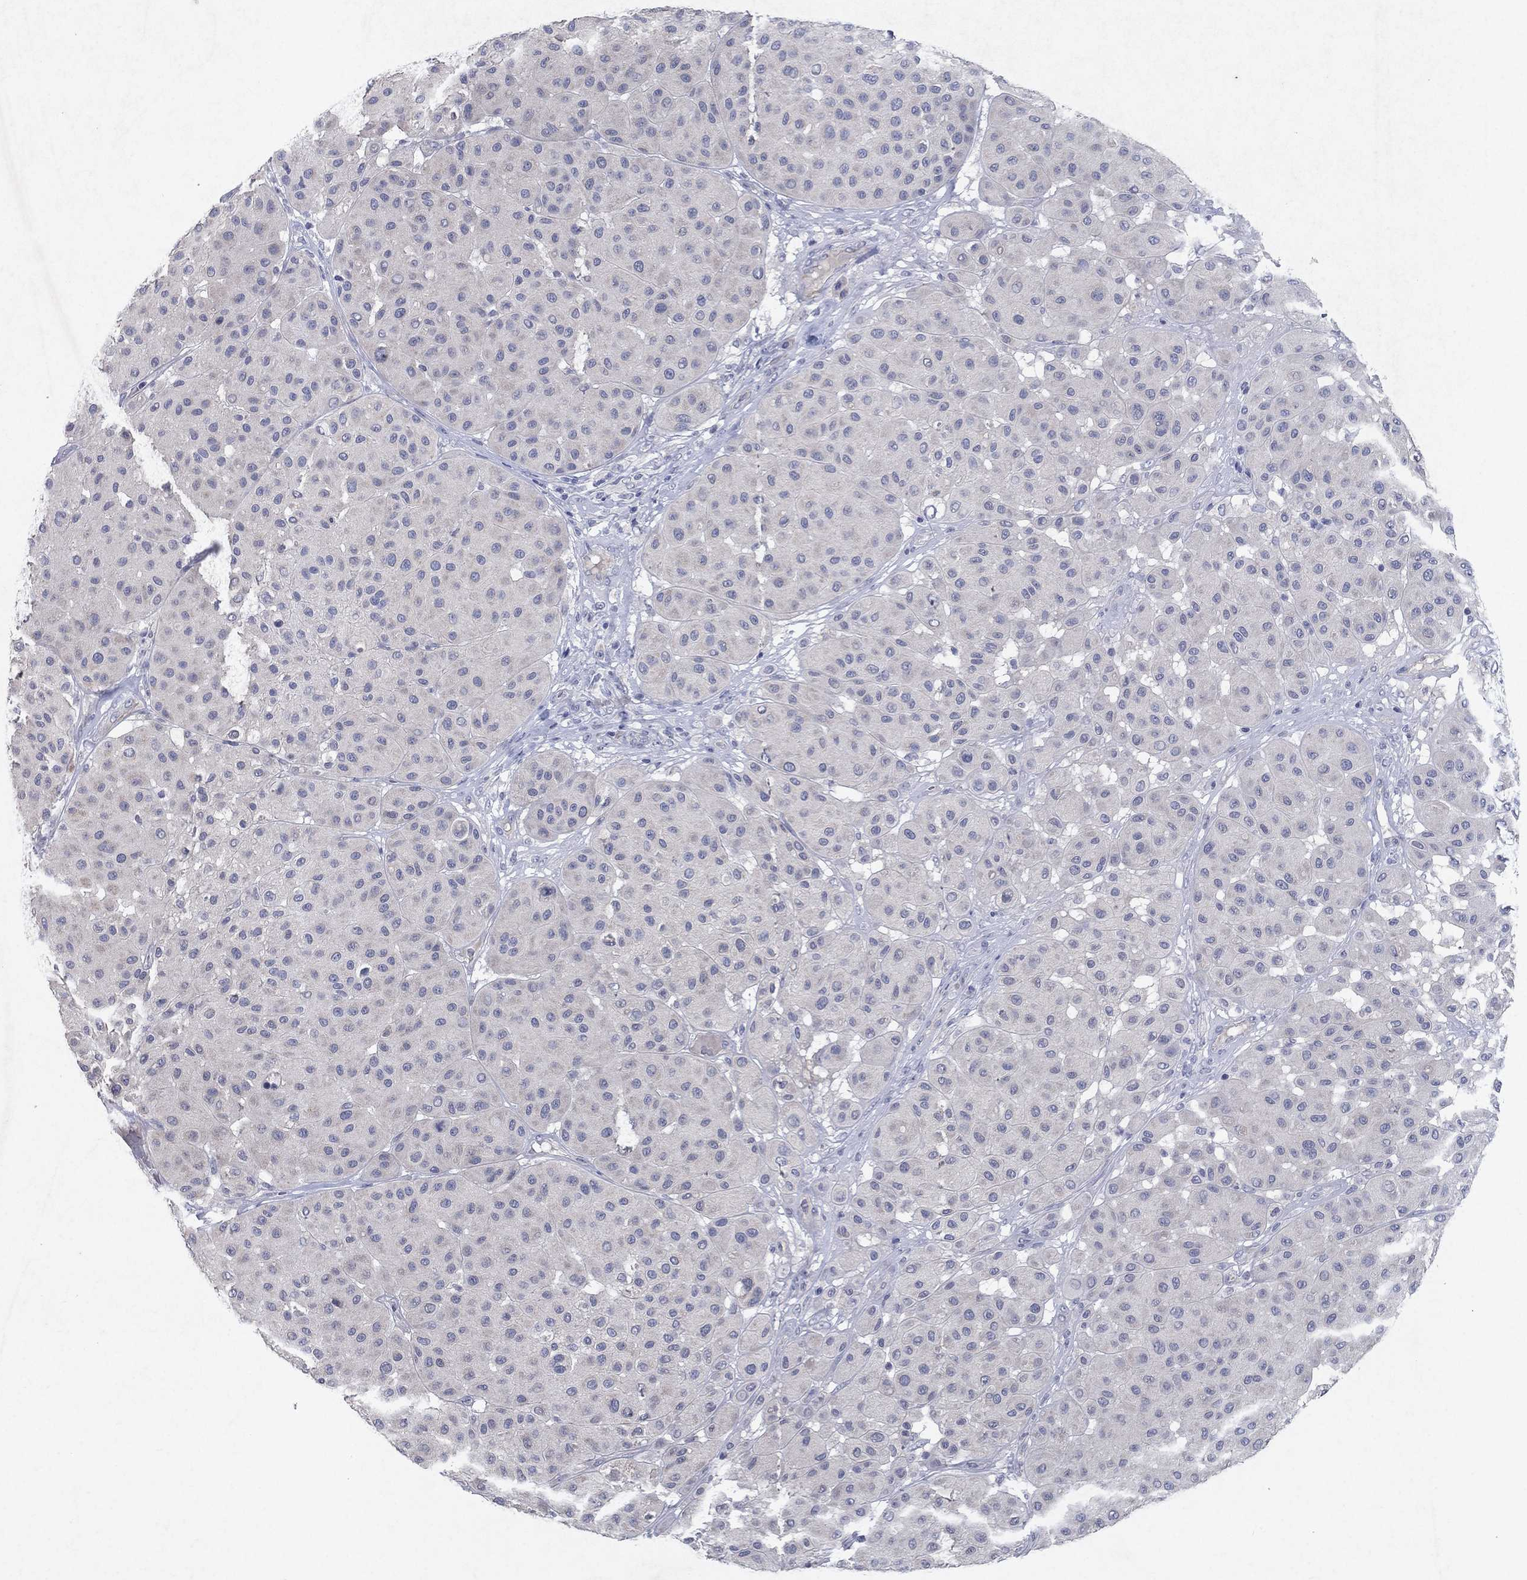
{"staining": {"intensity": "negative", "quantity": "none", "location": "none"}, "tissue": "melanoma", "cell_type": "Tumor cells", "image_type": "cancer", "snomed": [{"axis": "morphology", "description": "Malignant melanoma, Metastatic site"}, {"axis": "topography", "description": "Smooth muscle"}], "caption": "Photomicrograph shows no protein expression in tumor cells of malignant melanoma (metastatic site) tissue.", "gene": "KRT40", "patient": {"sex": "male", "age": 41}}